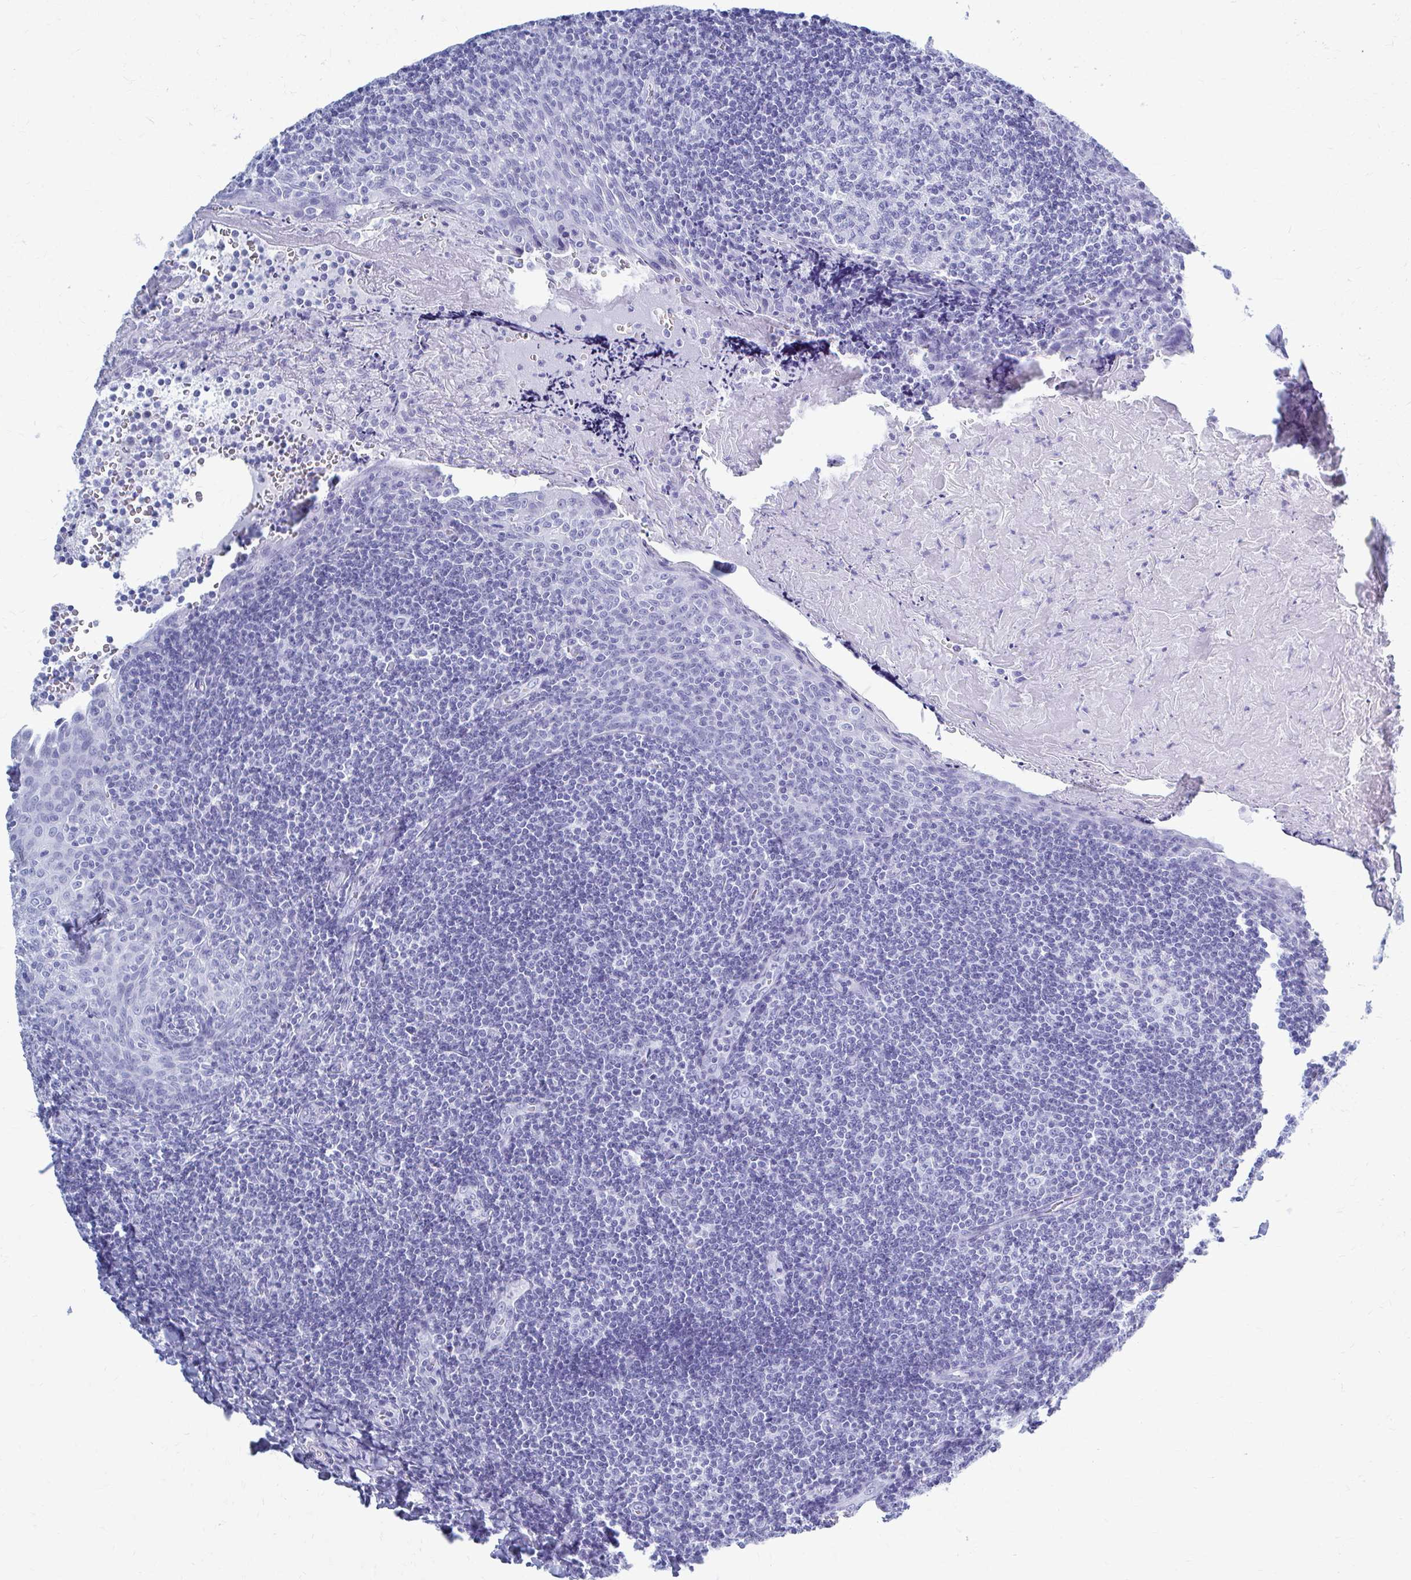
{"staining": {"intensity": "negative", "quantity": "none", "location": "none"}, "tissue": "tonsil", "cell_type": "Germinal center cells", "image_type": "normal", "snomed": [{"axis": "morphology", "description": "Normal tissue, NOS"}, {"axis": "morphology", "description": "Inflammation, NOS"}, {"axis": "topography", "description": "Tonsil"}], "caption": "IHC photomicrograph of unremarkable human tonsil stained for a protein (brown), which exhibits no staining in germinal center cells.", "gene": "CELF5", "patient": {"sex": "female", "age": 31}}